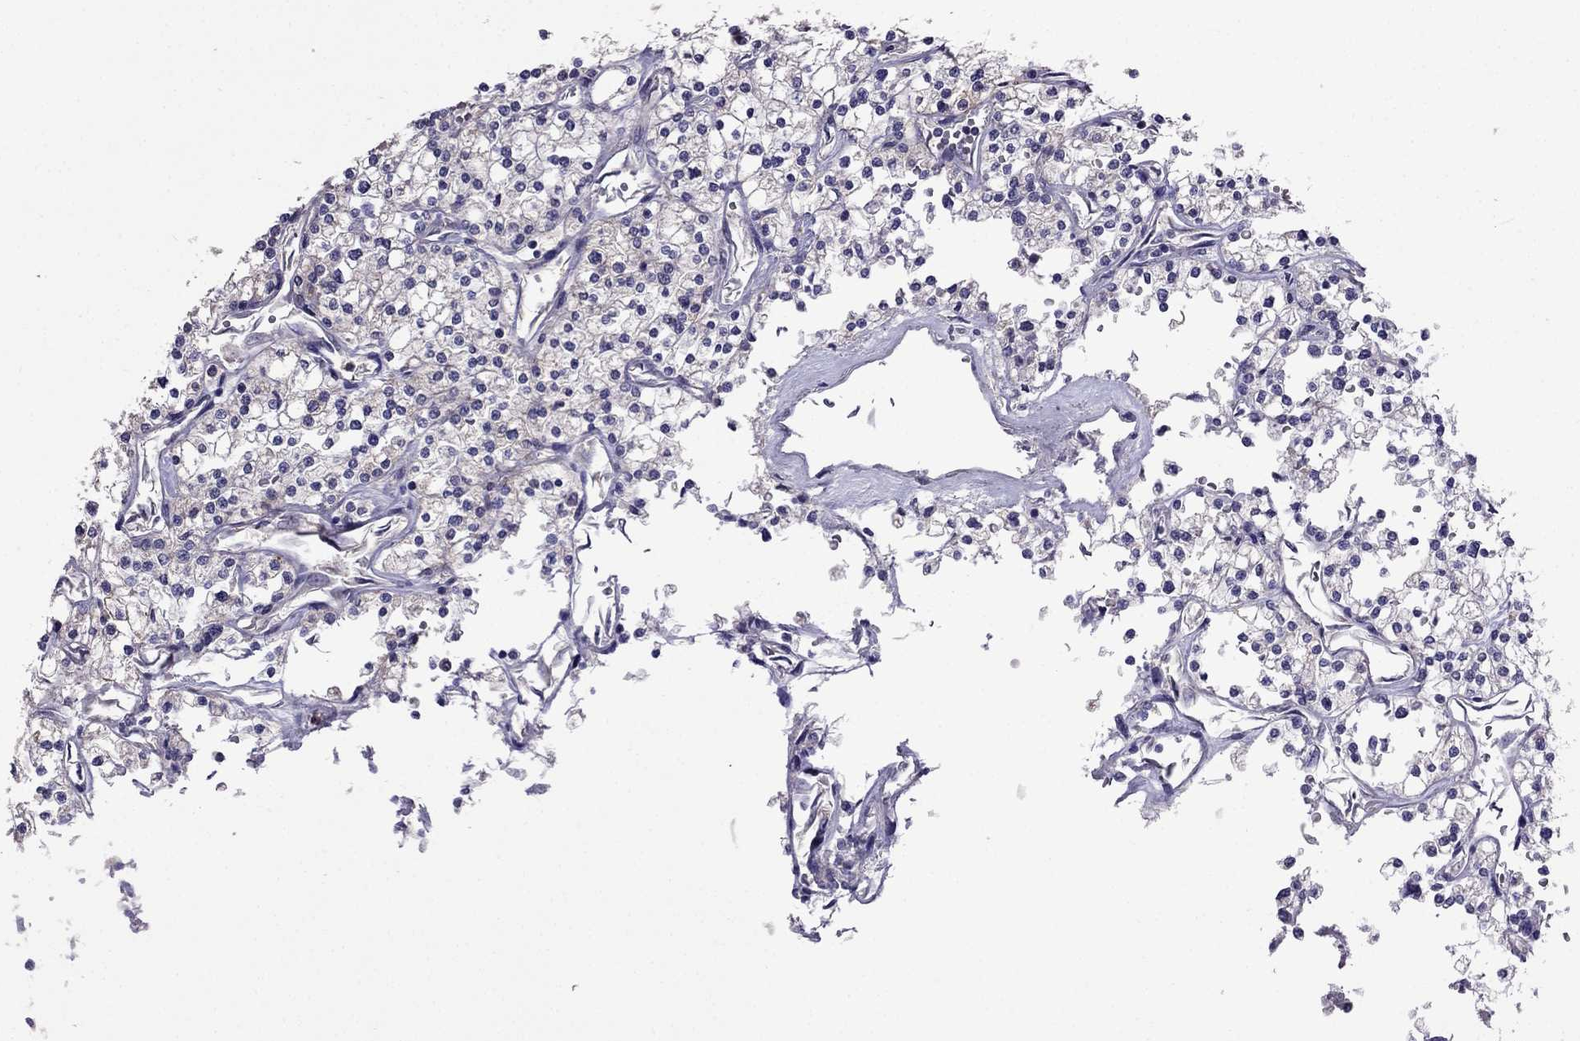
{"staining": {"intensity": "negative", "quantity": "none", "location": "none"}, "tissue": "renal cancer", "cell_type": "Tumor cells", "image_type": "cancer", "snomed": [{"axis": "morphology", "description": "Adenocarcinoma, NOS"}, {"axis": "topography", "description": "Kidney"}], "caption": "Protein analysis of renal cancer exhibits no significant positivity in tumor cells.", "gene": "AQP9", "patient": {"sex": "male", "age": 80}}